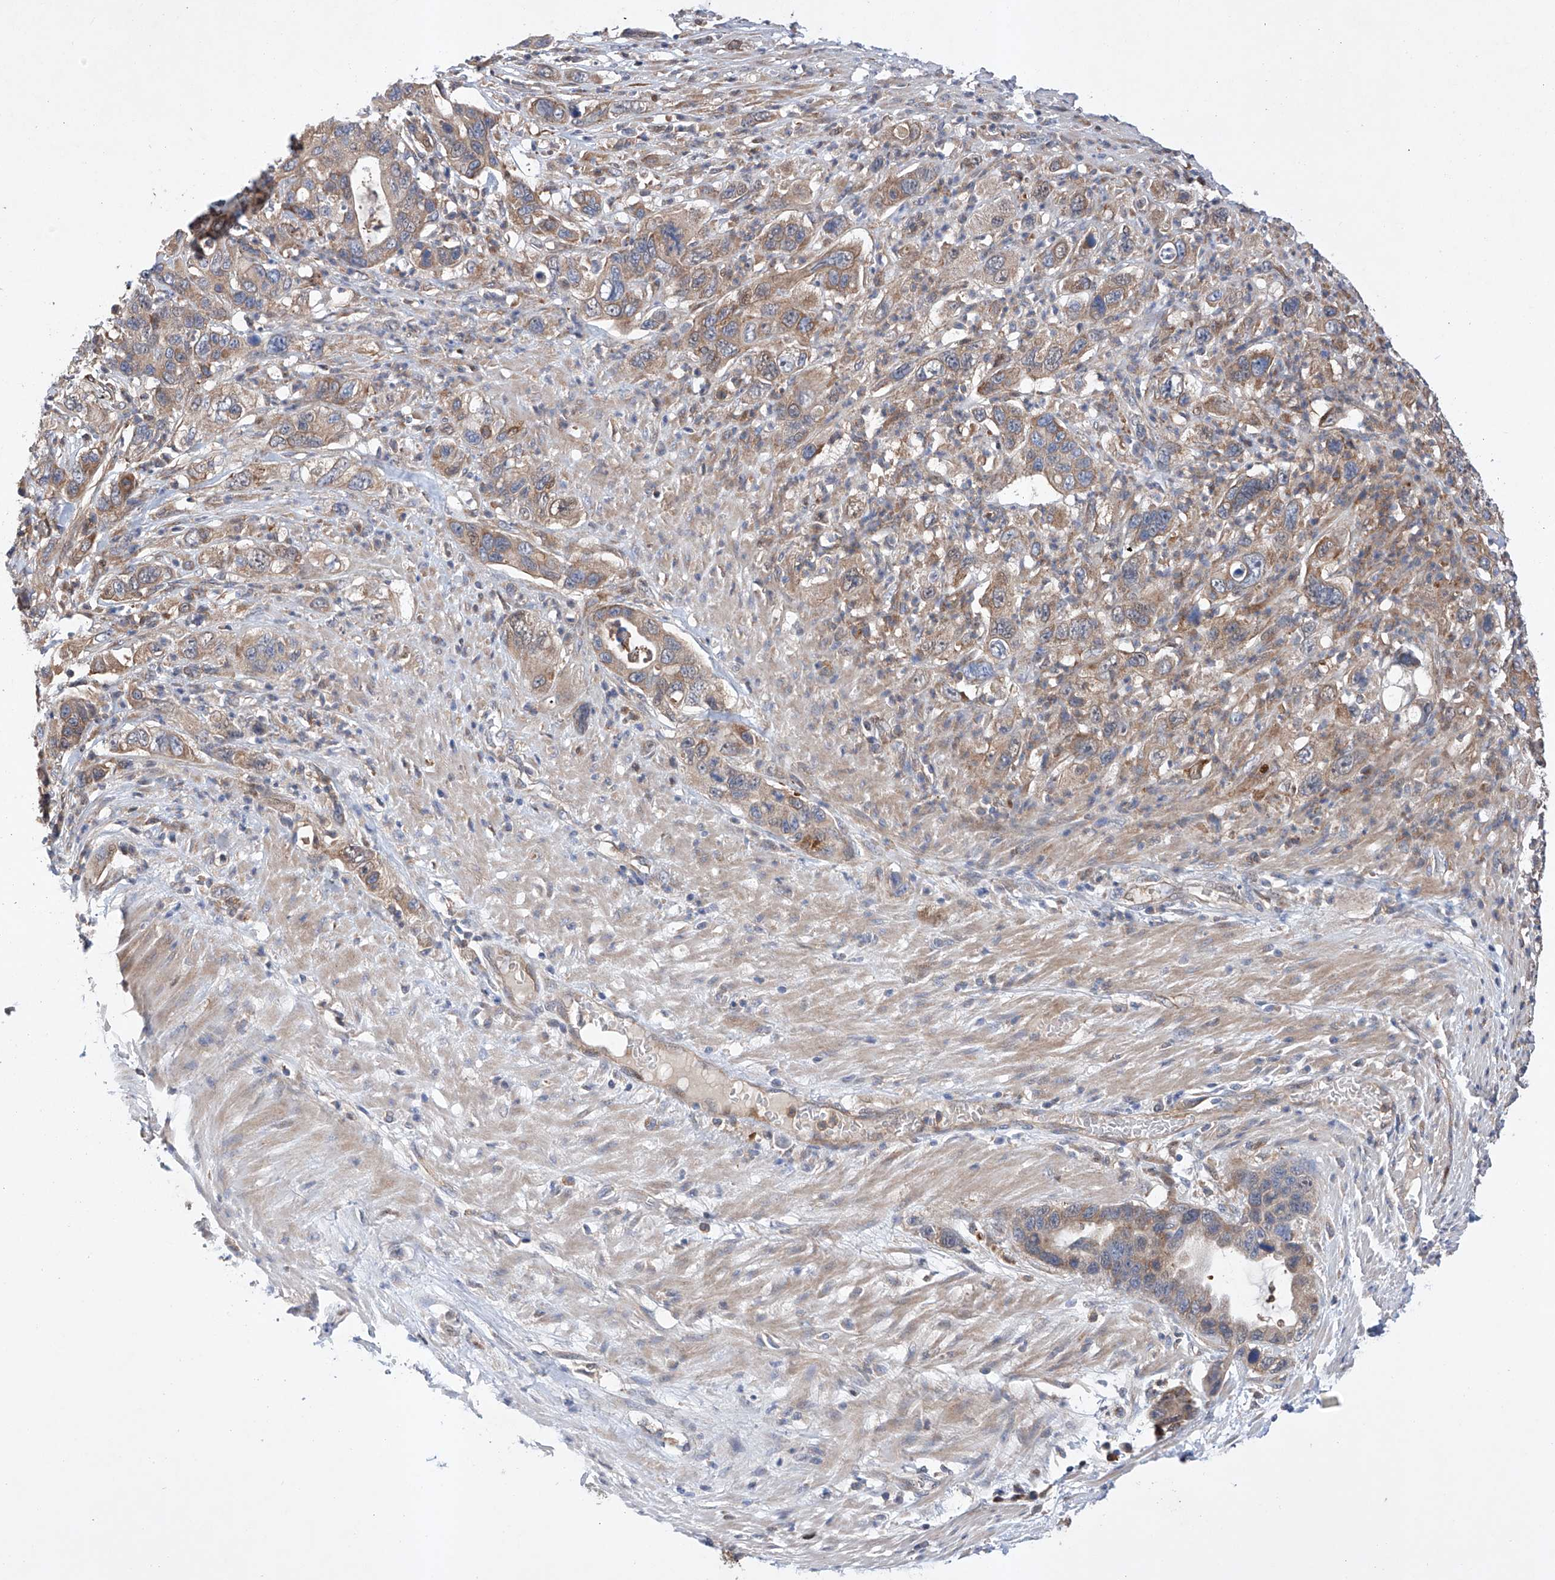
{"staining": {"intensity": "moderate", "quantity": ">75%", "location": "cytoplasmic/membranous"}, "tissue": "pancreatic cancer", "cell_type": "Tumor cells", "image_type": "cancer", "snomed": [{"axis": "morphology", "description": "Adenocarcinoma, NOS"}, {"axis": "topography", "description": "Pancreas"}], "caption": "The image shows a brown stain indicating the presence of a protein in the cytoplasmic/membranous of tumor cells in pancreatic cancer (adenocarcinoma).", "gene": "TIMM23", "patient": {"sex": "female", "age": 71}}